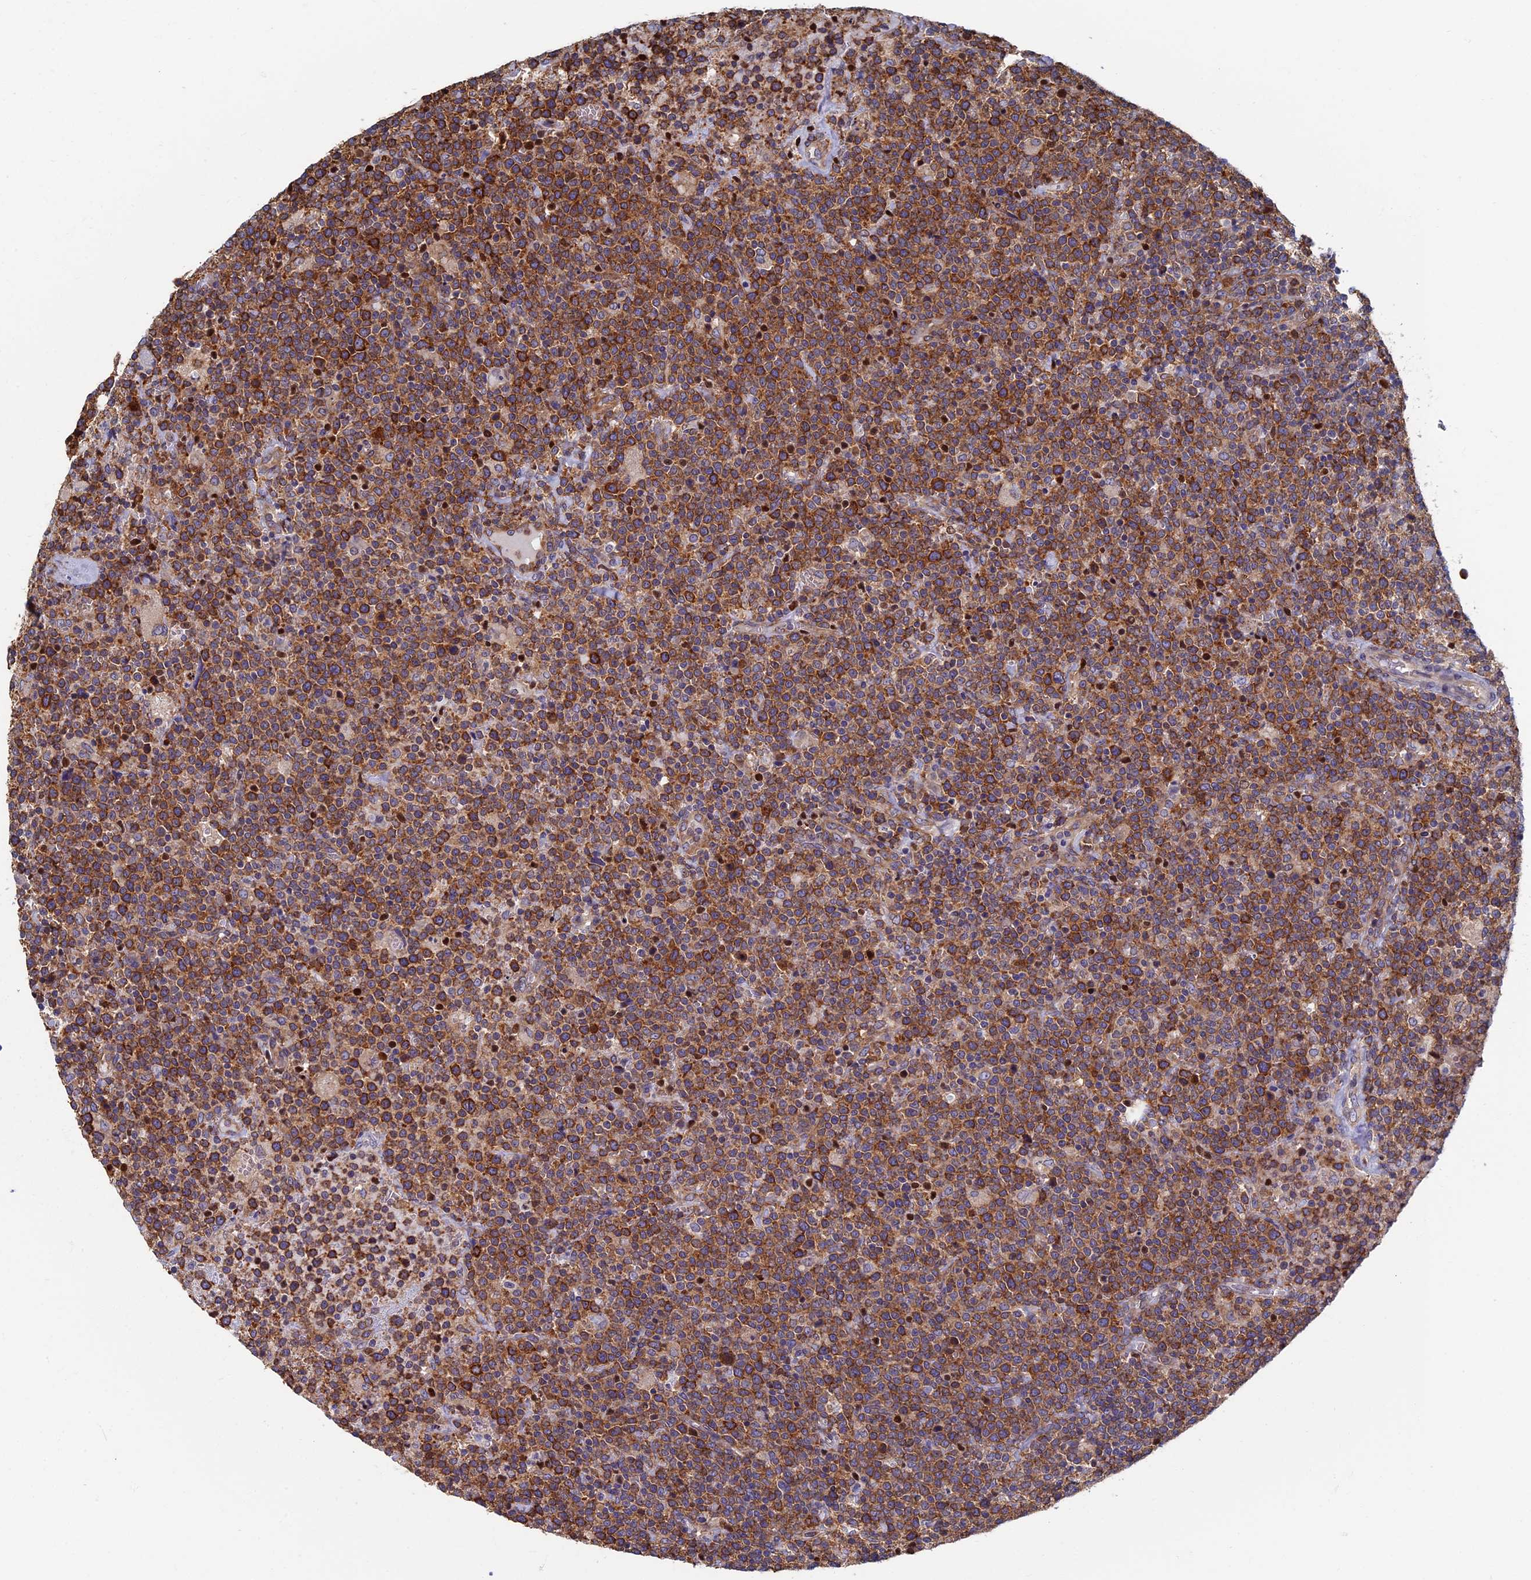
{"staining": {"intensity": "strong", "quantity": ">75%", "location": "cytoplasmic/membranous"}, "tissue": "lymphoma", "cell_type": "Tumor cells", "image_type": "cancer", "snomed": [{"axis": "morphology", "description": "Malignant lymphoma, non-Hodgkin's type, High grade"}, {"axis": "topography", "description": "Lymph node"}], "caption": "Protein staining exhibits strong cytoplasmic/membranous positivity in about >75% of tumor cells in lymphoma.", "gene": "YBX1", "patient": {"sex": "male", "age": 61}}